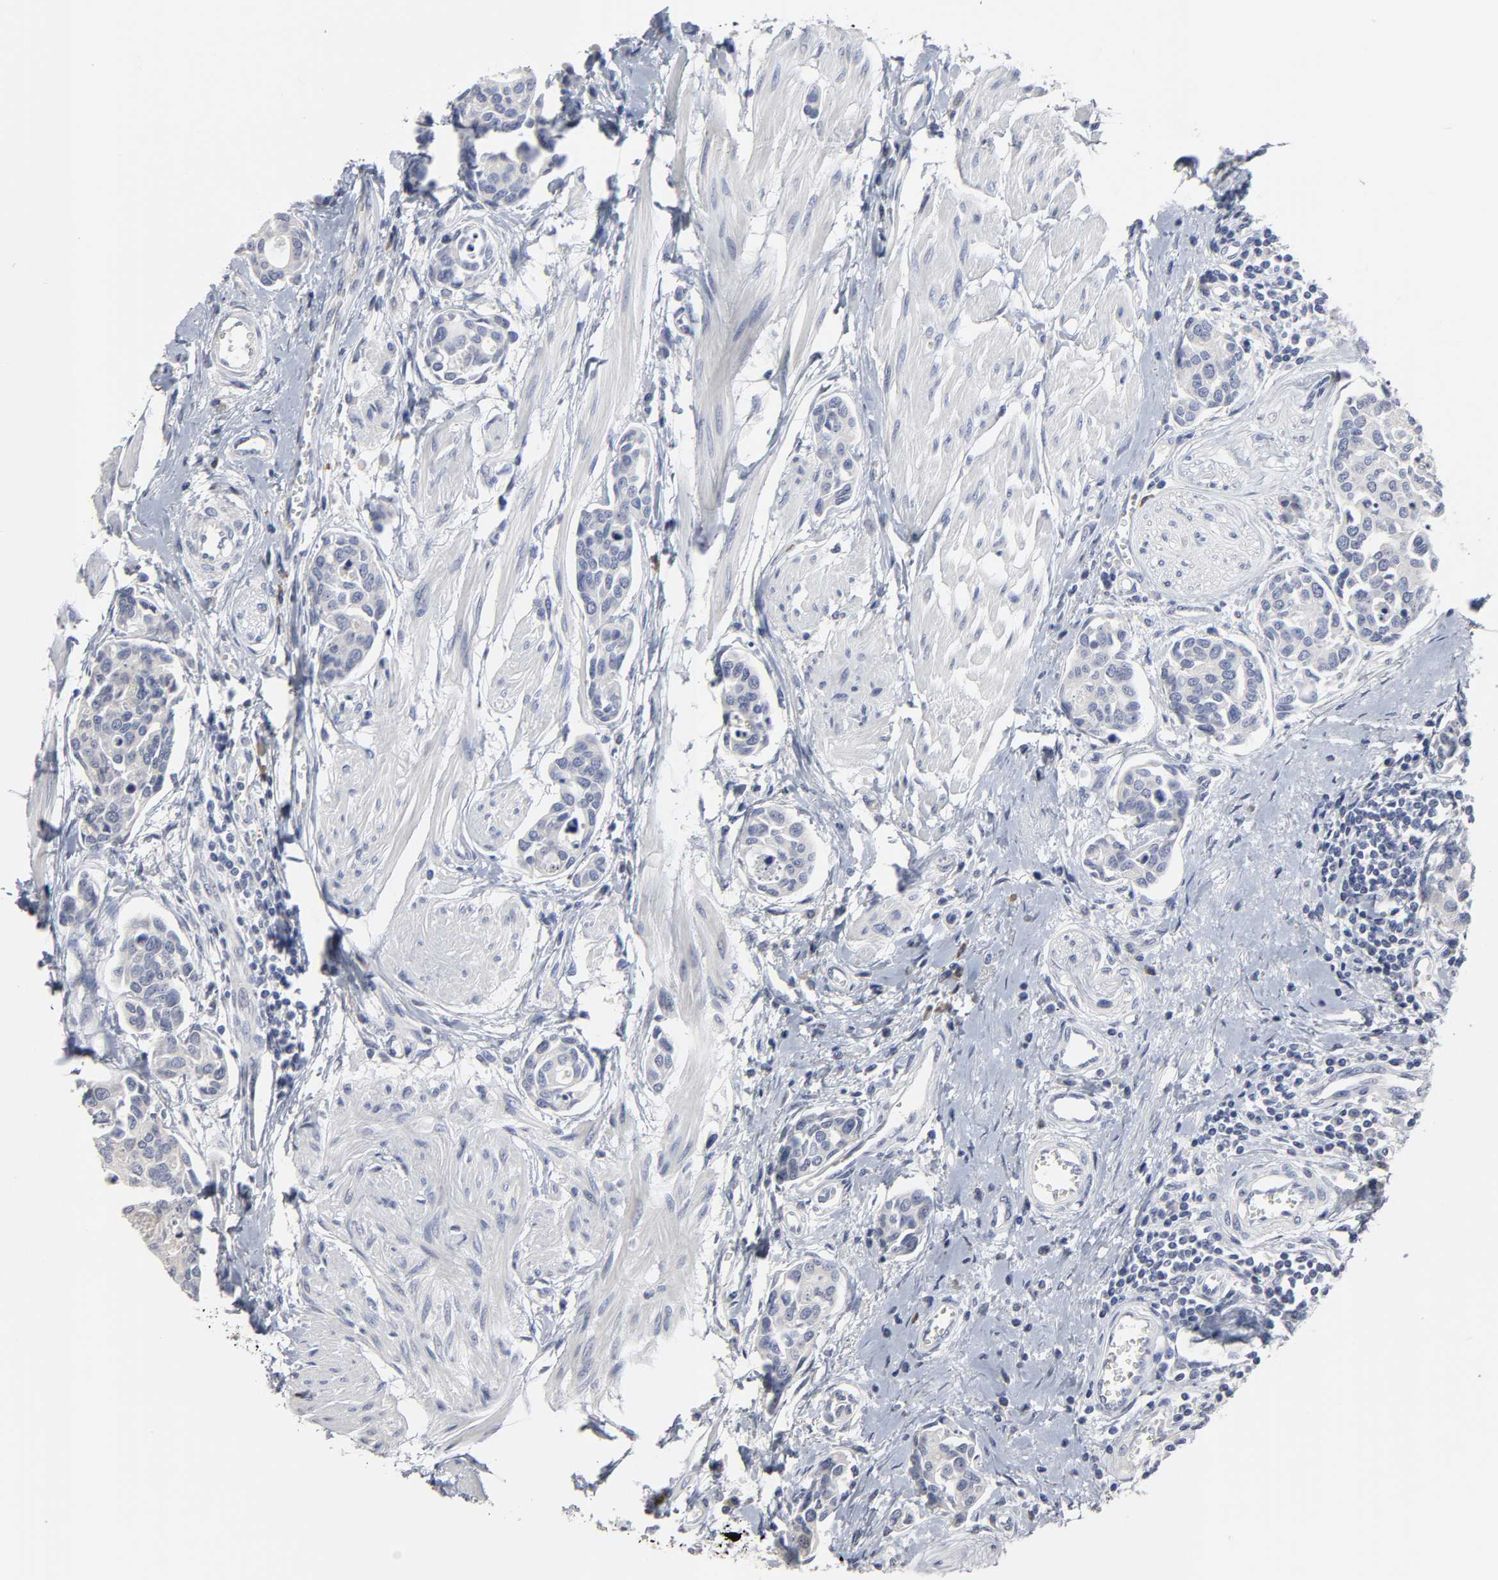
{"staining": {"intensity": "negative", "quantity": "none", "location": "none"}, "tissue": "urothelial cancer", "cell_type": "Tumor cells", "image_type": "cancer", "snomed": [{"axis": "morphology", "description": "Urothelial carcinoma, High grade"}, {"axis": "topography", "description": "Urinary bladder"}], "caption": "Tumor cells are negative for protein expression in human urothelial cancer.", "gene": "HNF4A", "patient": {"sex": "male", "age": 78}}